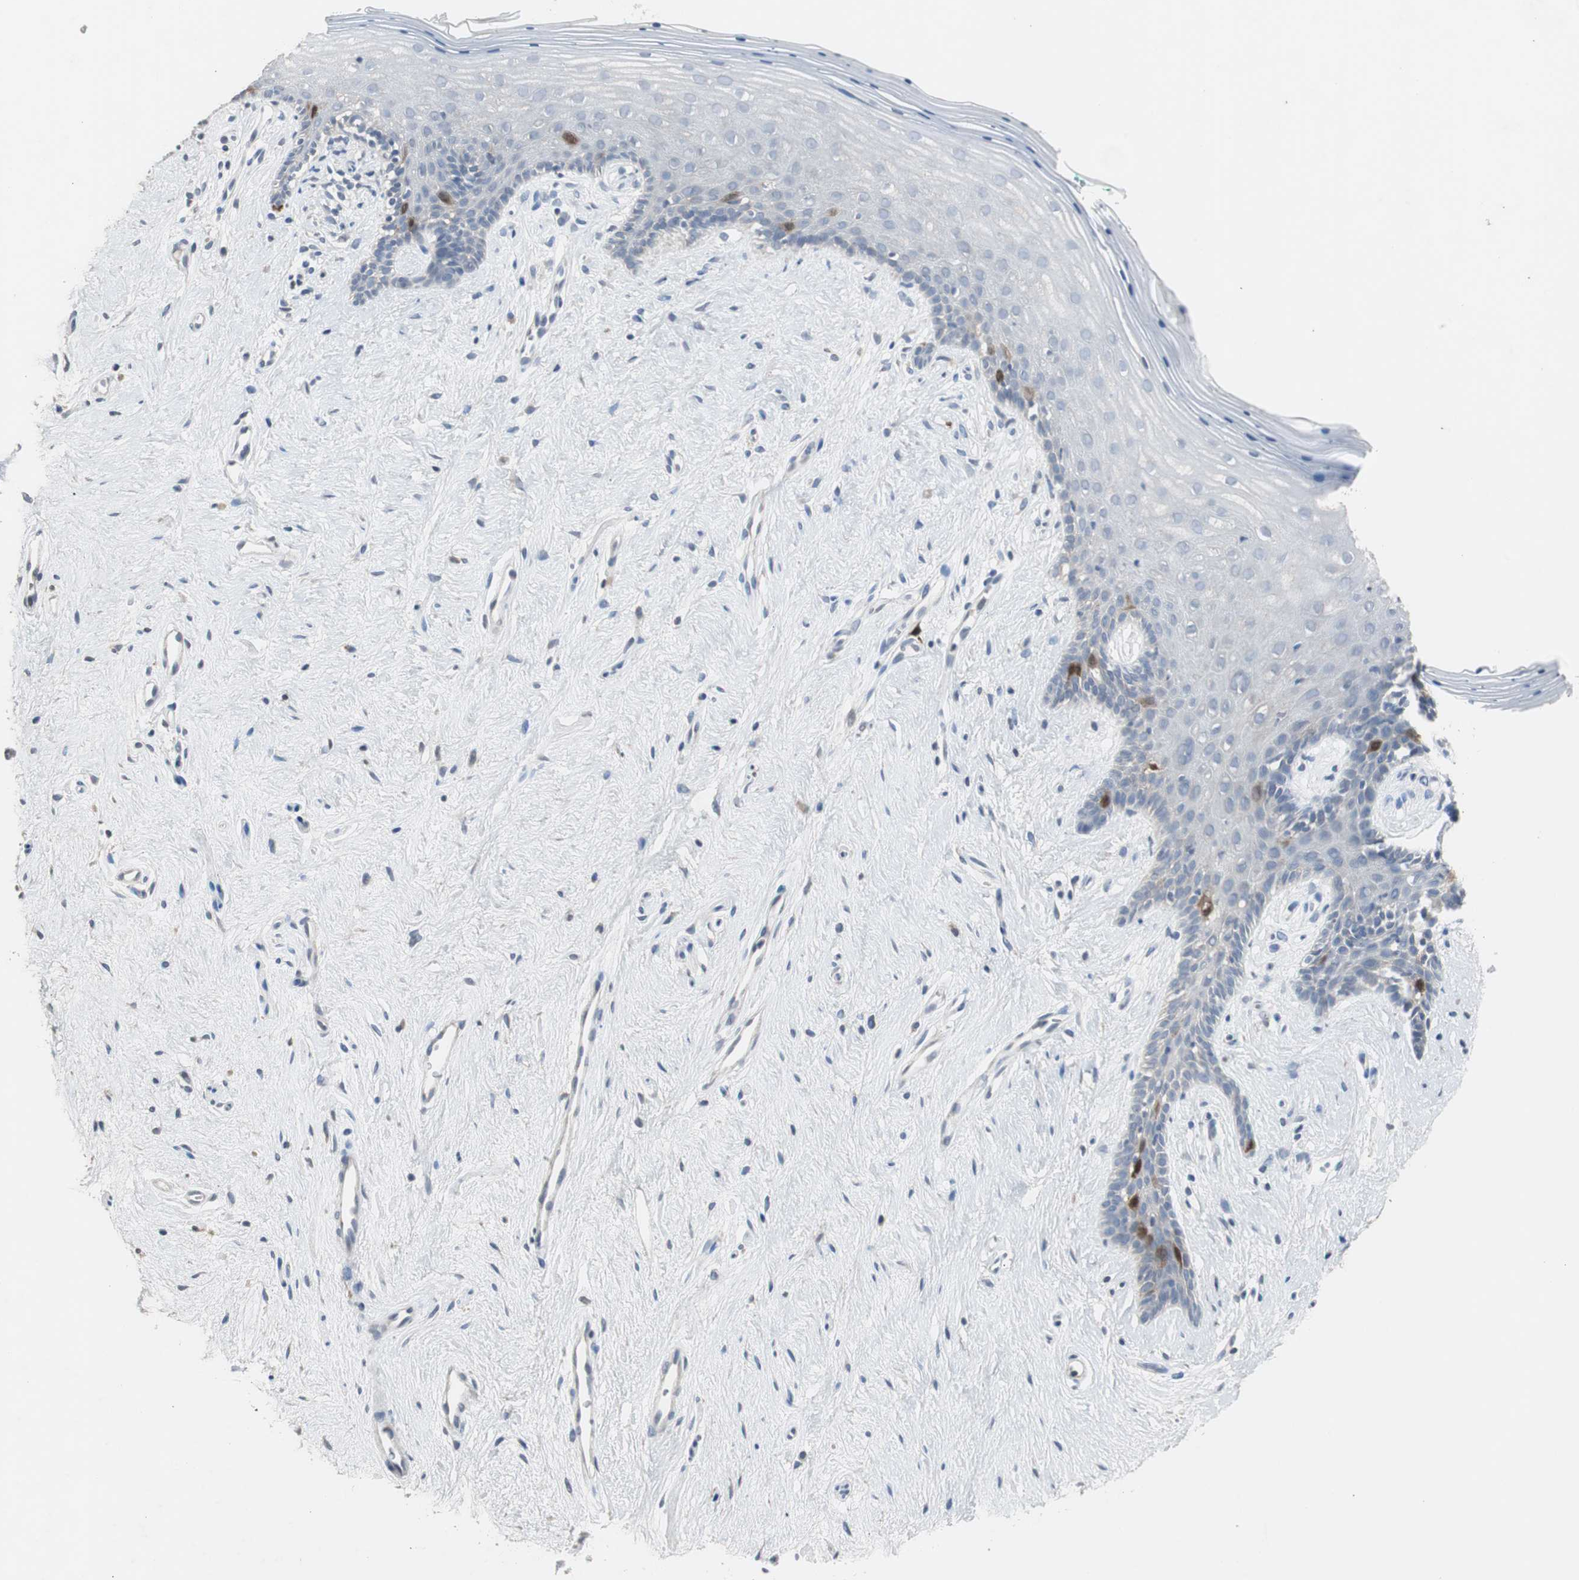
{"staining": {"intensity": "negative", "quantity": "none", "location": "none"}, "tissue": "vagina", "cell_type": "Squamous epithelial cells", "image_type": "normal", "snomed": [{"axis": "morphology", "description": "Normal tissue, NOS"}, {"axis": "topography", "description": "Vagina"}], "caption": "IHC histopathology image of normal human vagina stained for a protein (brown), which exhibits no positivity in squamous epithelial cells. Brightfield microscopy of IHC stained with DAB (brown) and hematoxylin (blue), captured at high magnification.", "gene": "TK1", "patient": {"sex": "female", "age": 44}}